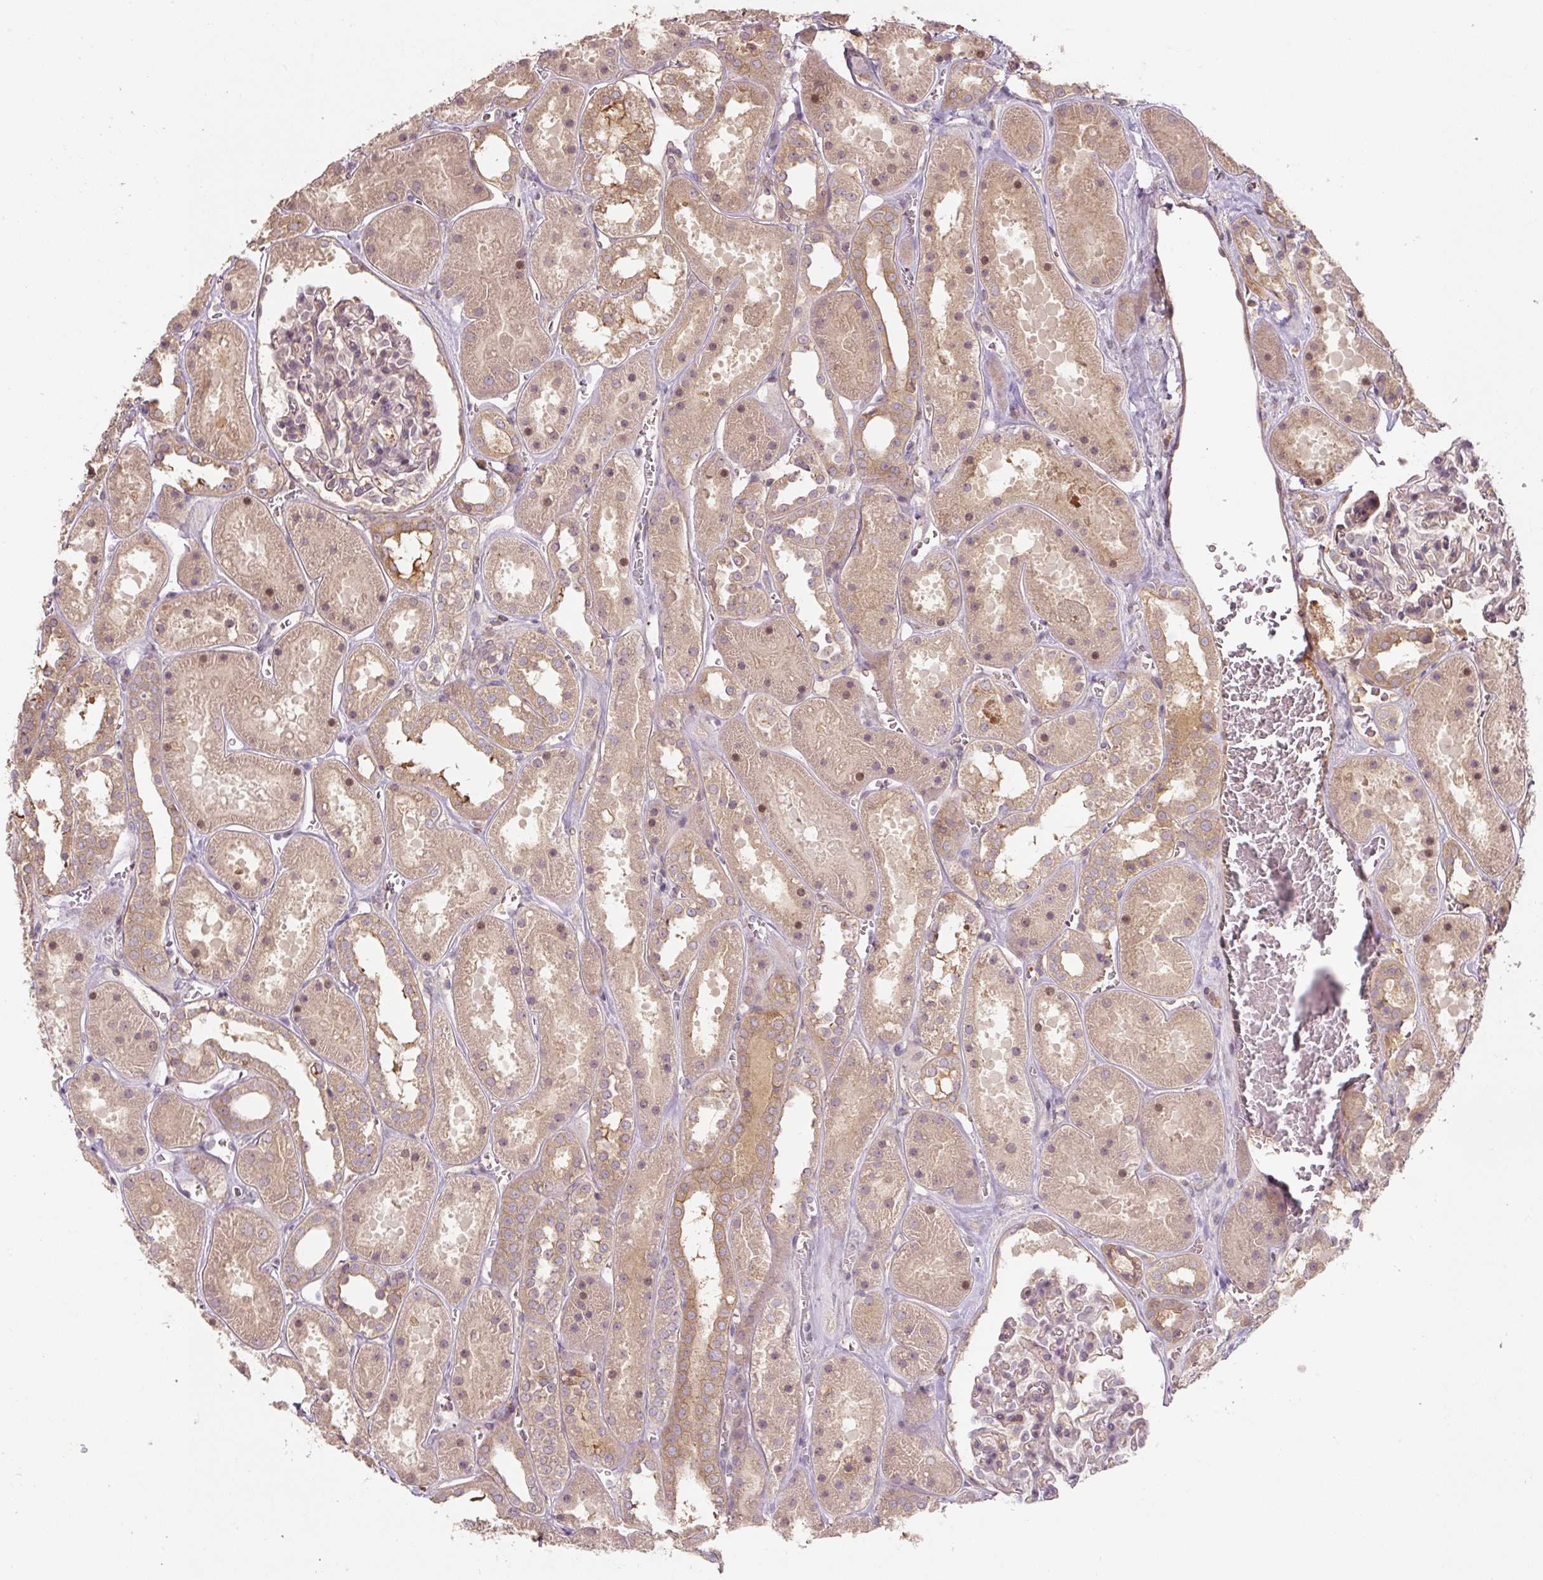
{"staining": {"intensity": "weak", "quantity": "<25%", "location": "cytoplasmic/membranous"}, "tissue": "kidney", "cell_type": "Cells in glomeruli", "image_type": "normal", "snomed": [{"axis": "morphology", "description": "Normal tissue, NOS"}, {"axis": "topography", "description": "Kidney"}], "caption": "High power microscopy histopathology image of an IHC photomicrograph of unremarkable kidney, revealing no significant positivity in cells in glomeruli.", "gene": "C2orf73", "patient": {"sex": "female", "age": 41}}